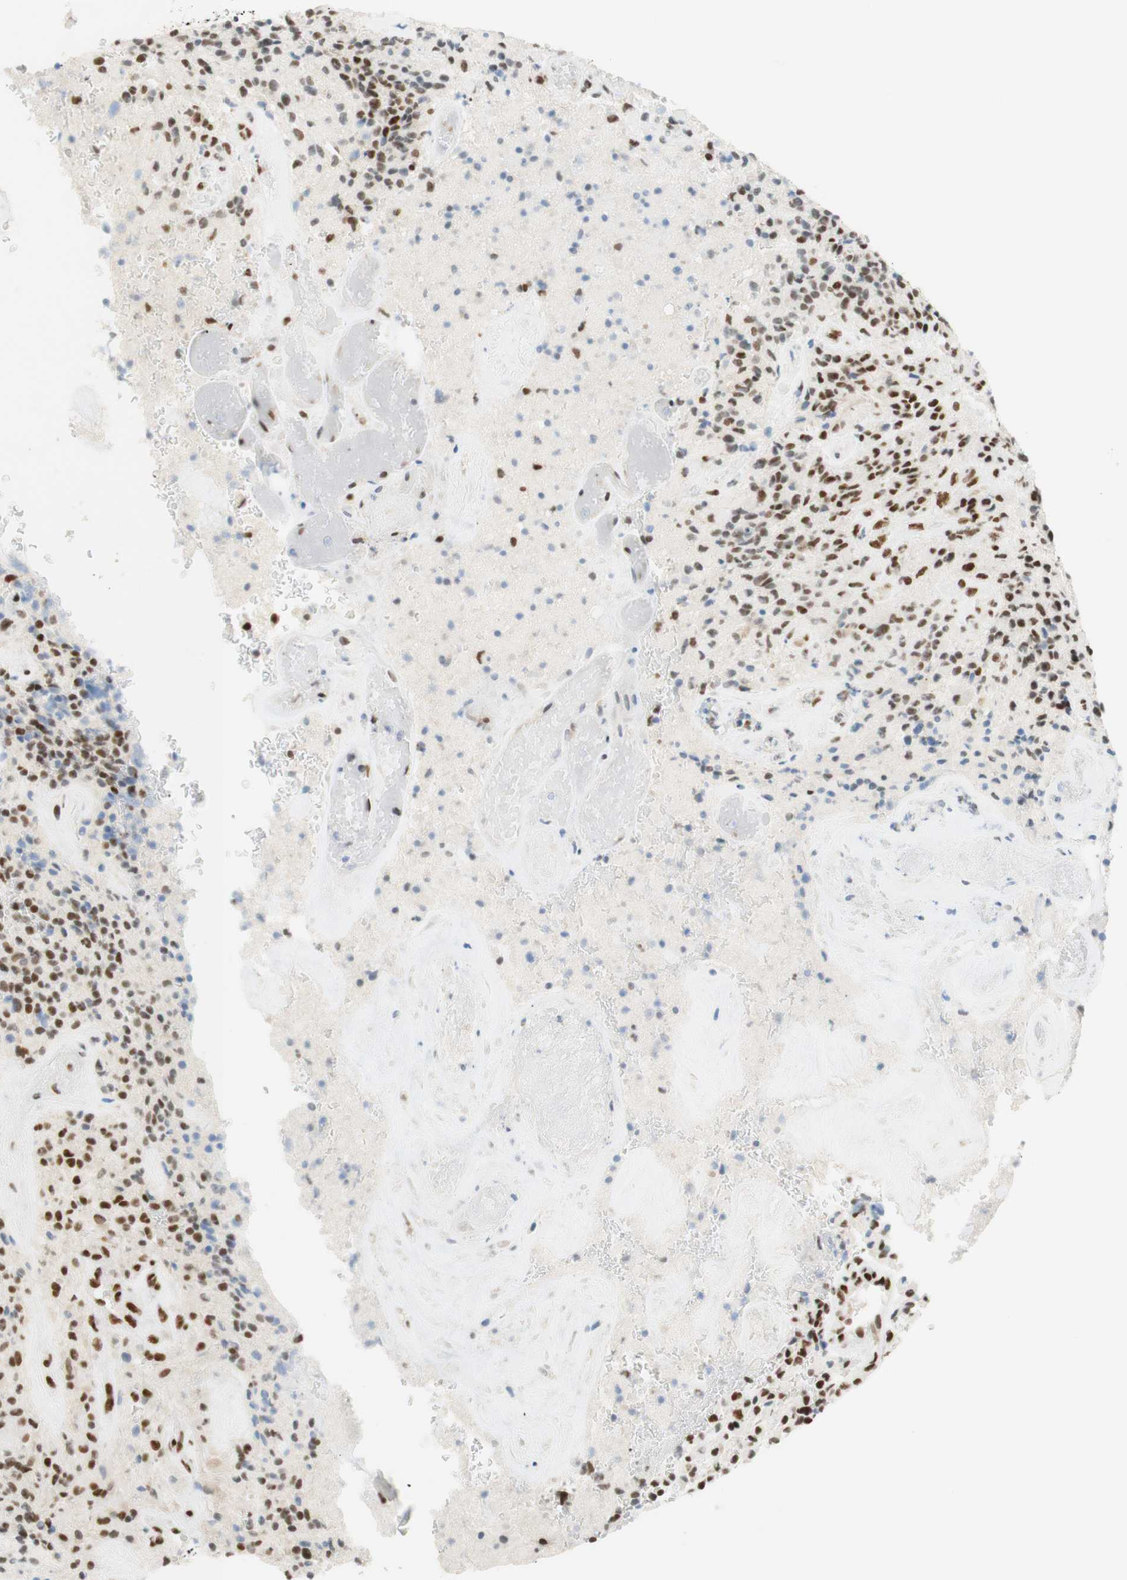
{"staining": {"intensity": "moderate", "quantity": "25%-75%", "location": "nuclear"}, "tissue": "glioma", "cell_type": "Tumor cells", "image_type": "cancer", "snomed": [{"axis": "morphology", "description": "Glioma, malignant, High grade"}, {"axis": "topography", "description": "Brain"}], "caption": "High-magnification brightfield microscopy of glioma stained with DAB (brown) and counterstained with hematoxylin (blue). tumor cells exhibit moderate nuclear expression is identified in about25%-75% of cells. The staining was performed using DAB, with brown indicating positive protein expression. Nuclei are stained blue with hematoxylin.", "gene": "RNF20", "patient": {"sex": "male", "age": 71}}